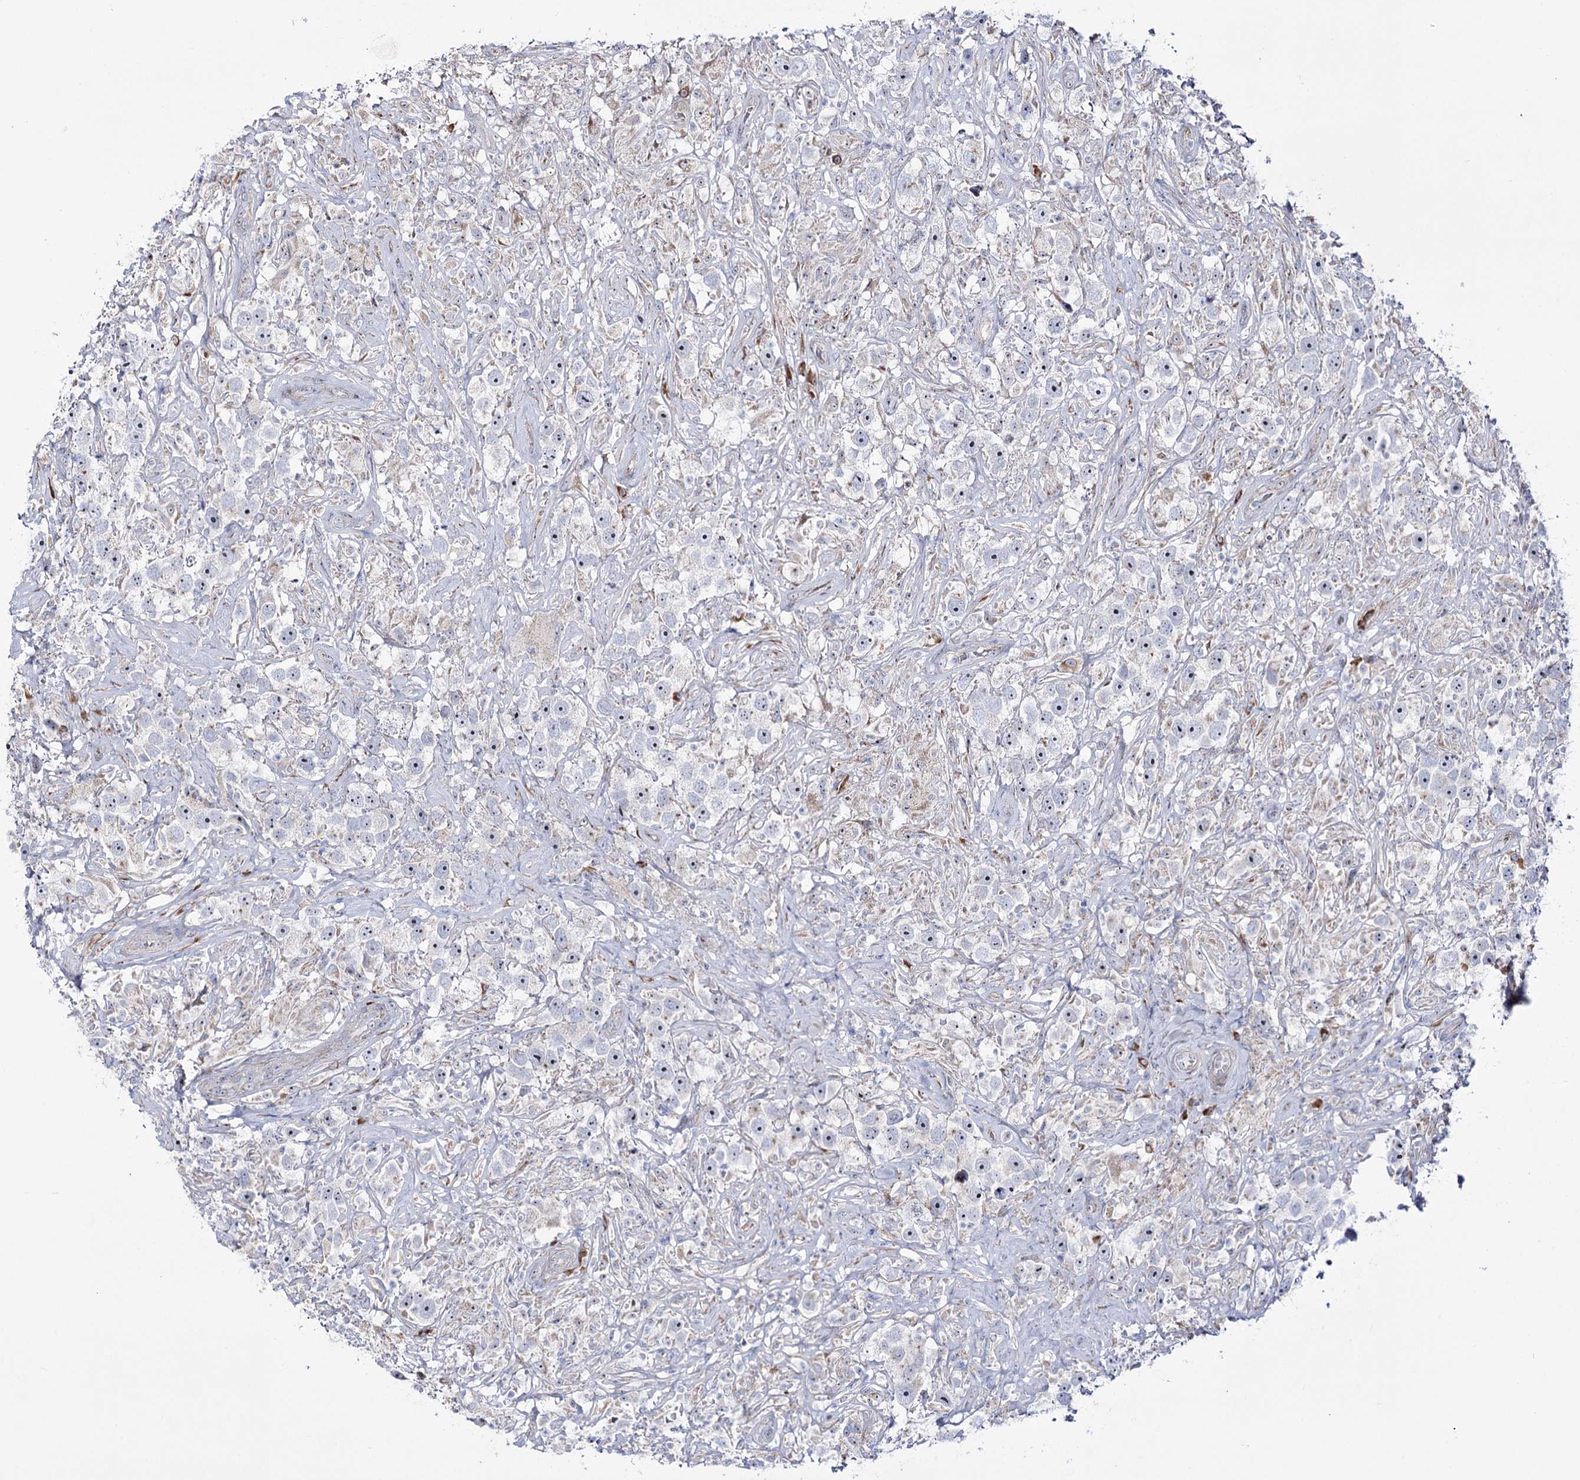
{"staining": {"intensity": "negative", "quantity": "none", "location": "none"}, "tissue": "testis cancer", "cell_type": "Tumor cells", "image_type": "cancer", "snomed": [{"axis": "morphology", "description": "Seminoma, NOS"}, {"axis": "topography", "description": "Testis"}], "caption": "DAB (3,3'-diaminobenzidine) immunohistochemical staining of testis cancer (seminoma) exhibits no significant staining in tumor cells.", "gene": "METTL5", "patient": {"sex": "male", "age": 49}}